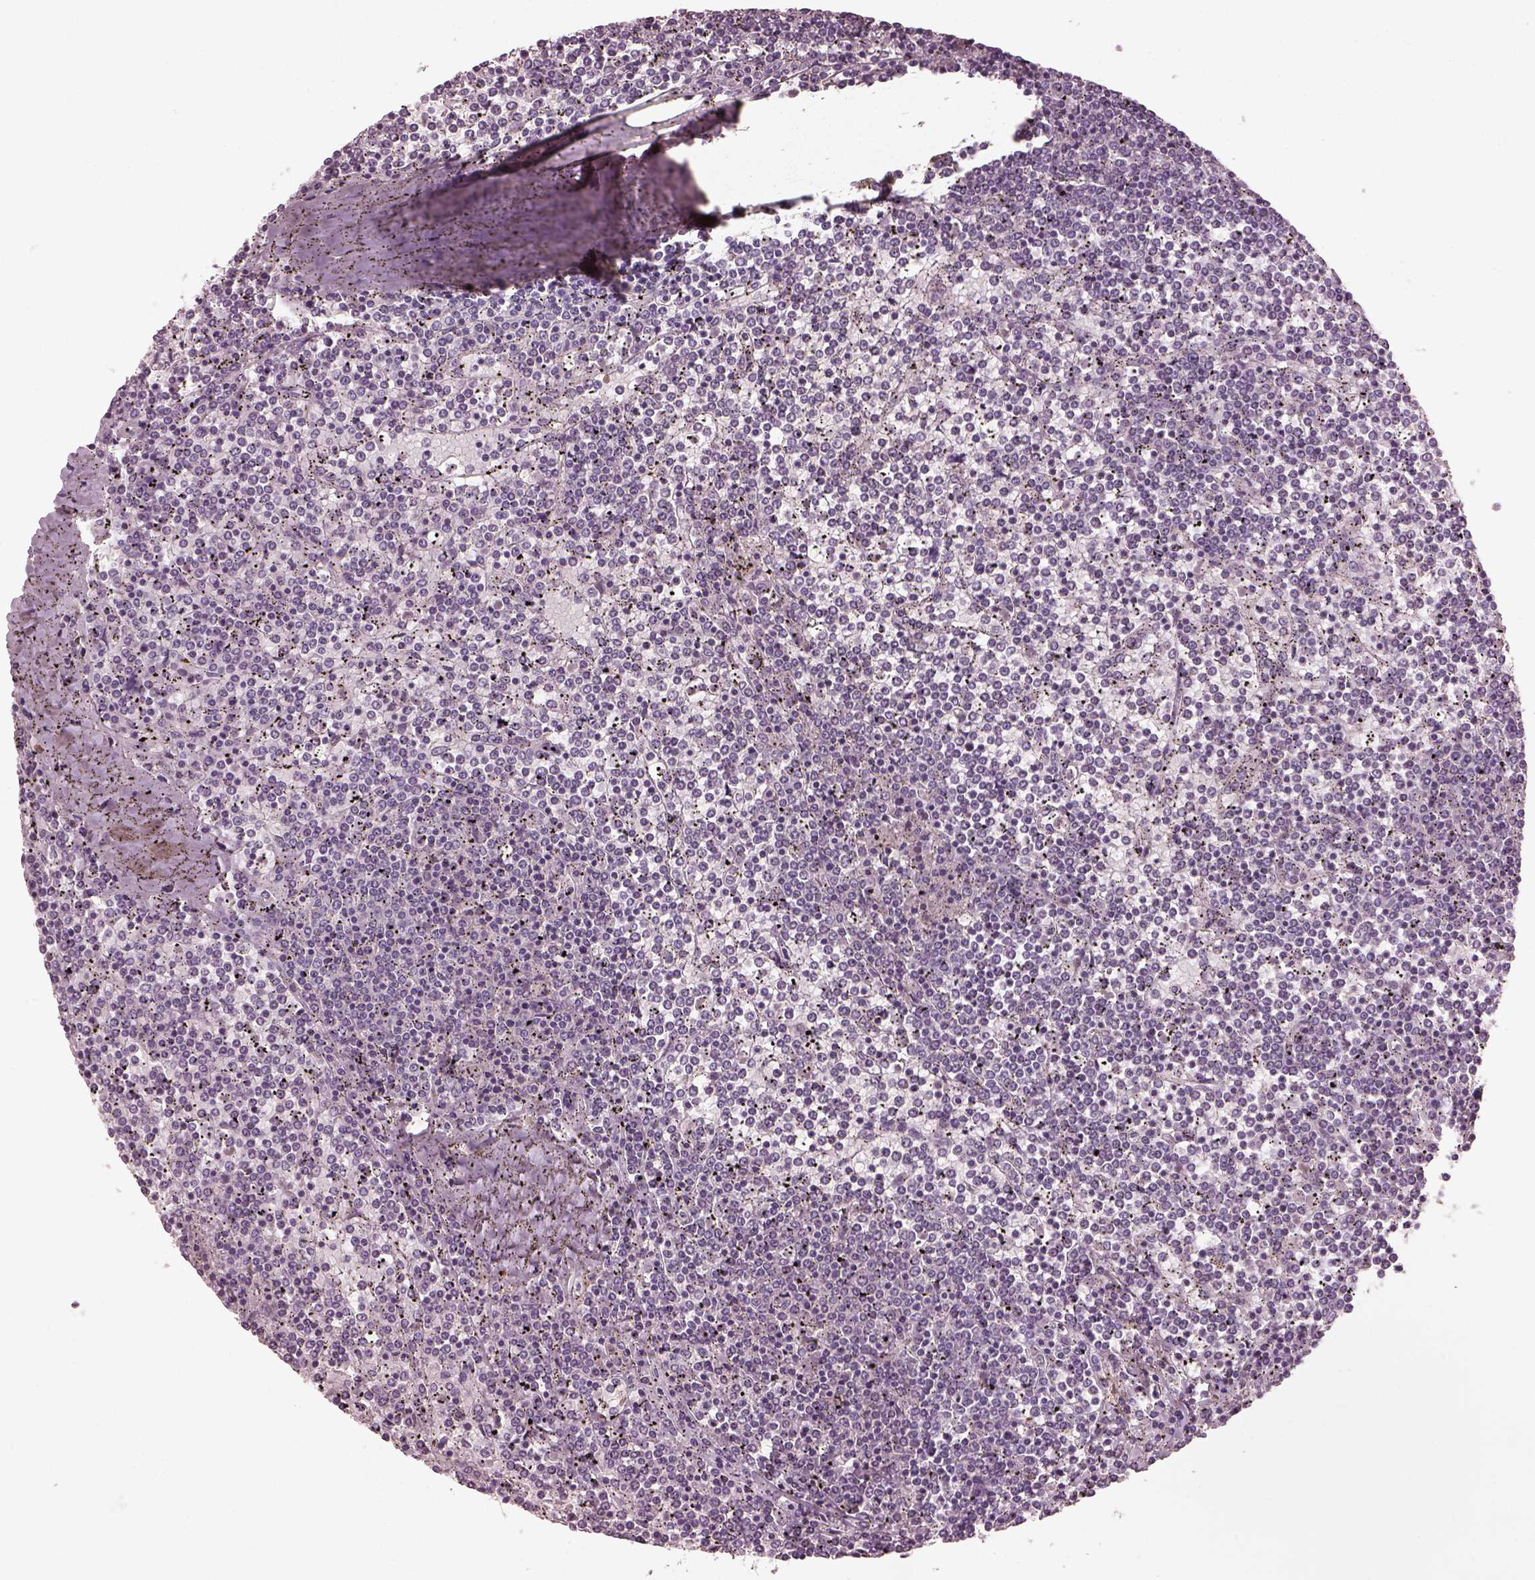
{"staining": {"intensity": "negative", "quantity": "none", "location": "none"}, "tissue": "lymphoma", "cell_type": "Tumor cells", "image_type": "cancer", "snomed": [{"axis": "morphology", "description": "Malignant lymphoma, non-Hodgkin's type, Low grade"}, {"axis": "topography", "description": "Spleen"}], "caption": "A photomicrograph of human malignant lymphoma, non-Hodgkin's type (low-grade) is negative for staining in tumor cells.", "gene": "PACRG", "patient": {"sex": "female", "age": 19}}